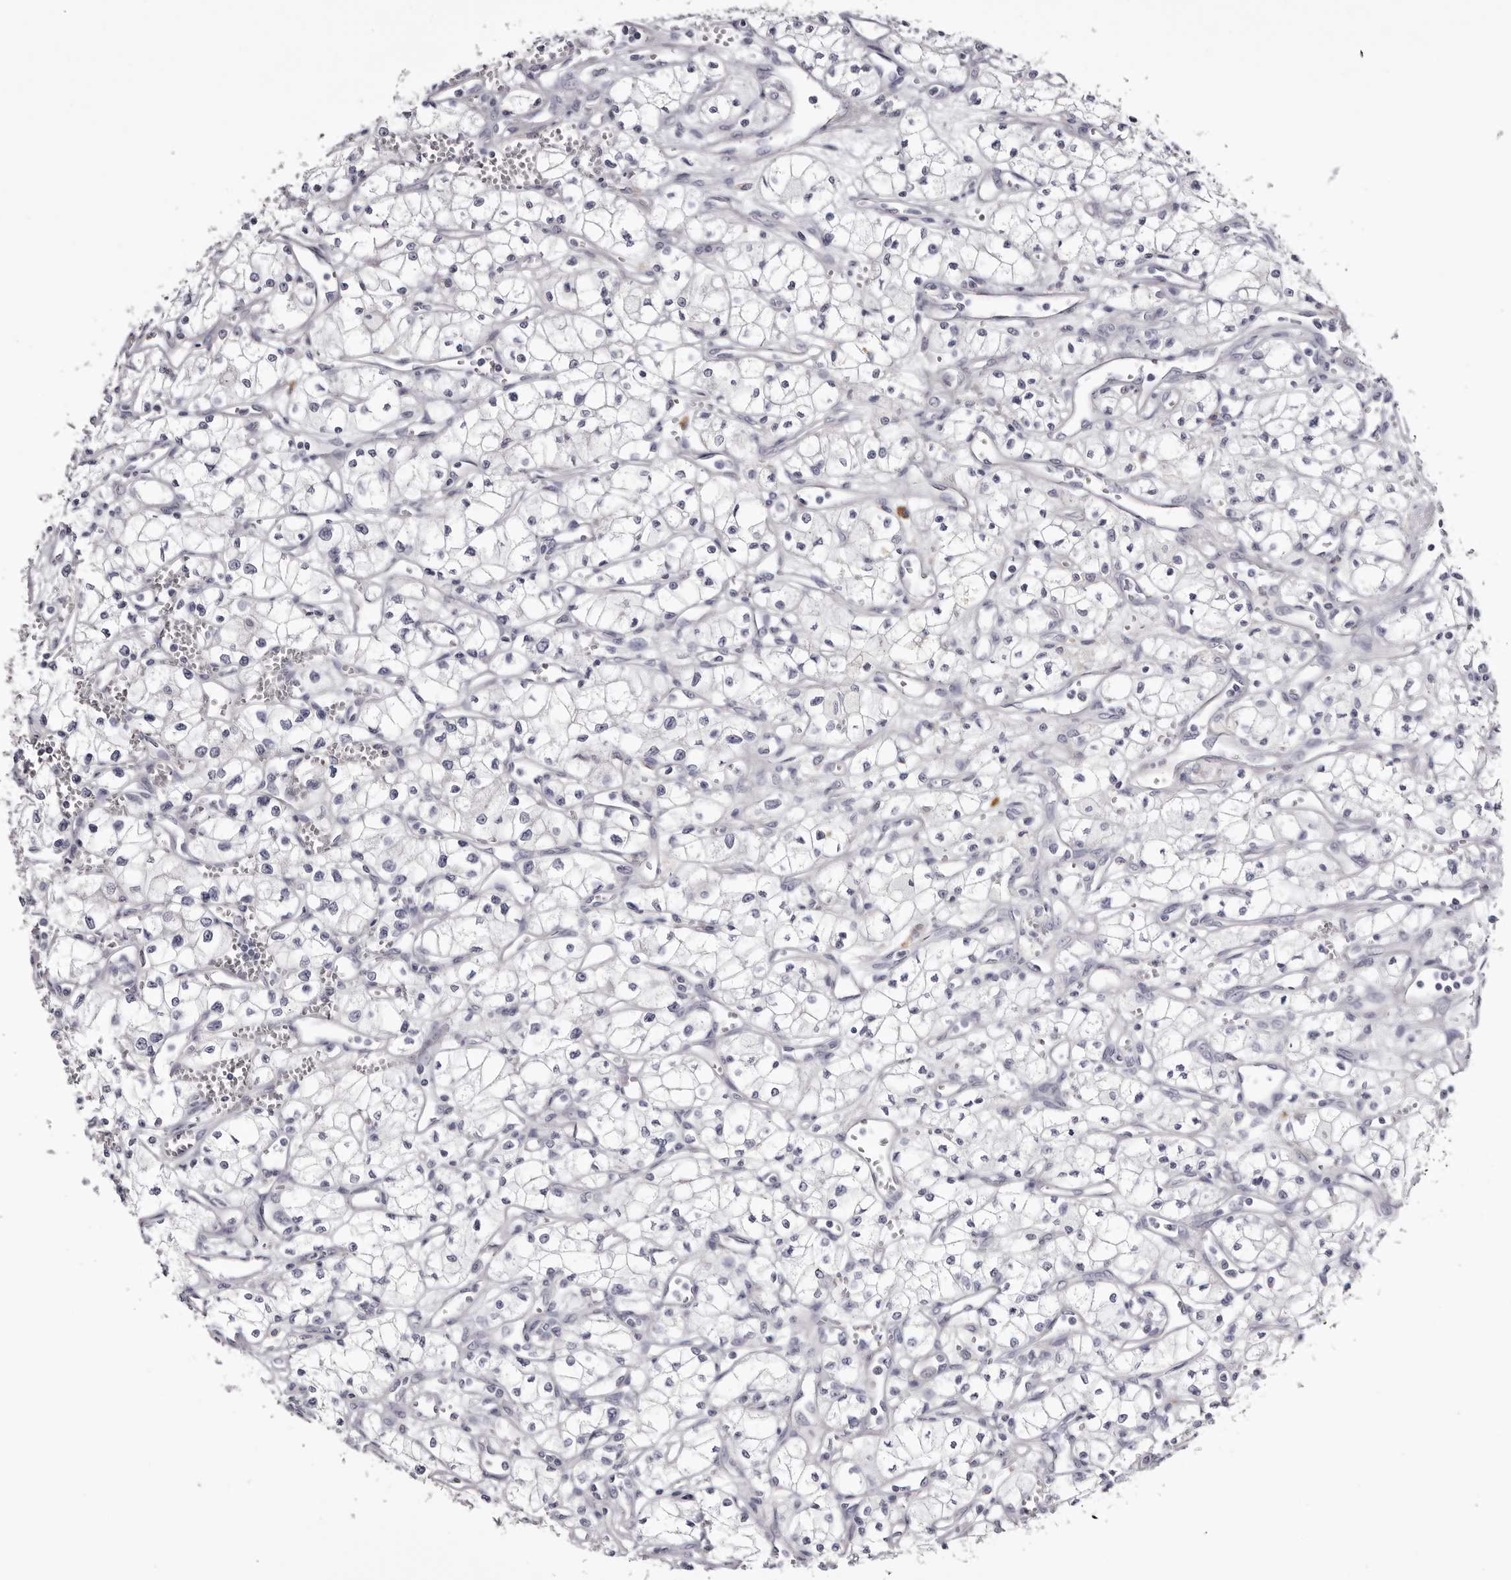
{"staining": {"intensity": "negative", "quantity": "none", "location": "none"}, "tissue": "renal cancer", "cell_type": "Tumor cells", "image_type": "cancer", "snomed": [{"axis": "morphology", "description": "Adenocarcinoma, NOS"}, {"axis": "topography", "description": "Kidney"}], "caption": "Immunohistochemical staining of human adenocarcinoma (renal) shows no significant staining in tumor cells. (Immunohistochemistry, brightfield microscopy, high magnification).", "gene": "CA6", "patient": {"sex": "male", "age": 59}}